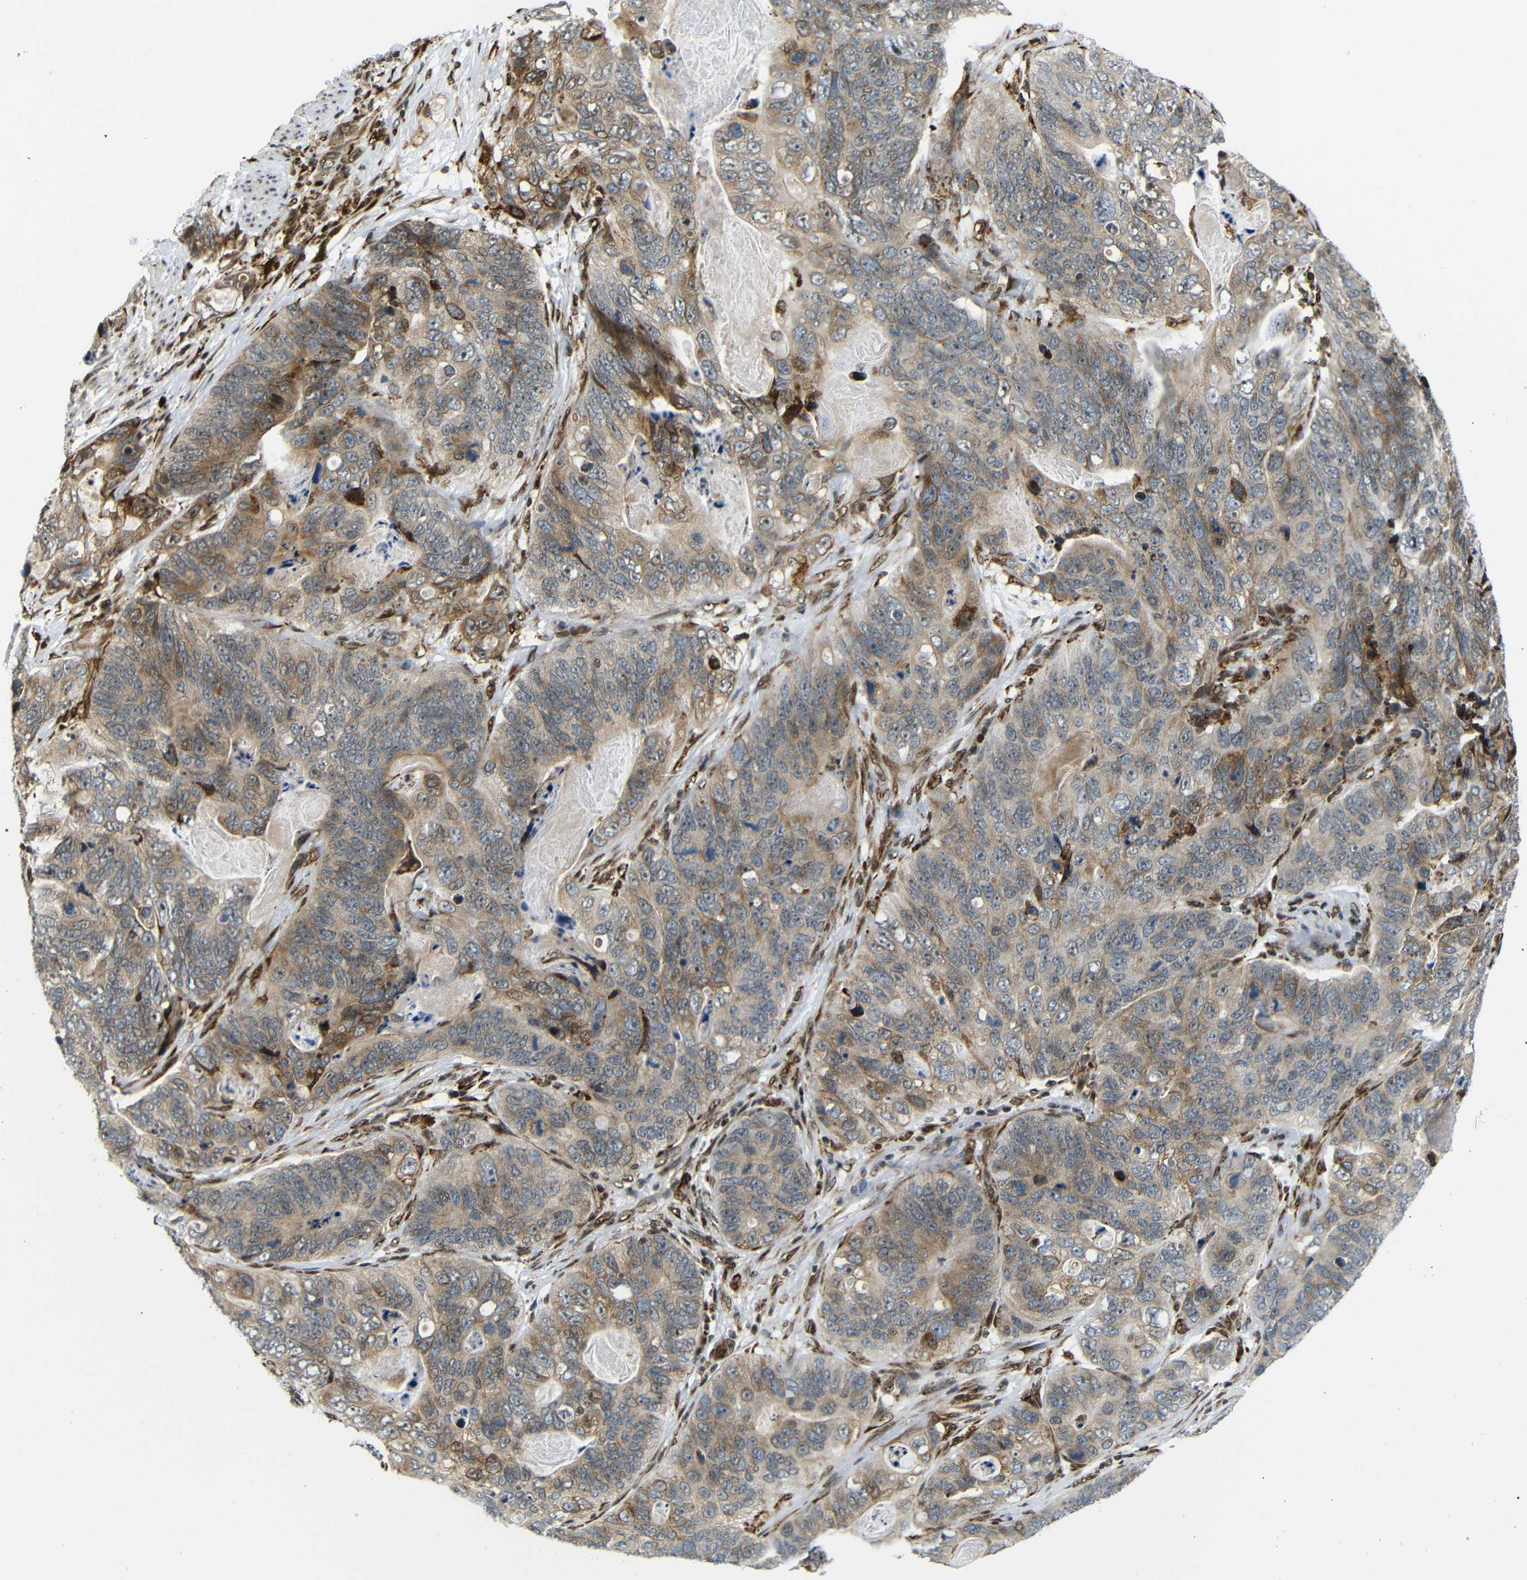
{"staining": {"intensity": "weak", "quantity": ">75%", "location": "cytoplasmic/membranous,nuclear"}, "tissue": "stomach cancer", "cell_type": "Tumor cells", "image_type": "cancer", "snomed": [{"axis": "morphology", "description": "Adenocarcinoma, NOS"}, {"axis": "topography", "description": "Stomach"}], "caption": "The photomicrograph exhibits immunohistochemical staining of stomach adenocarcinoma. There is weak cytoplasmic/membranous and nuclear expression is appreciated in approximately >75% of tumor cells. (DAB = brown stain, brightfield microscopy at high magnification).", "gene": "SPCS2", "patient": {"sex": "female", "age": 89}}